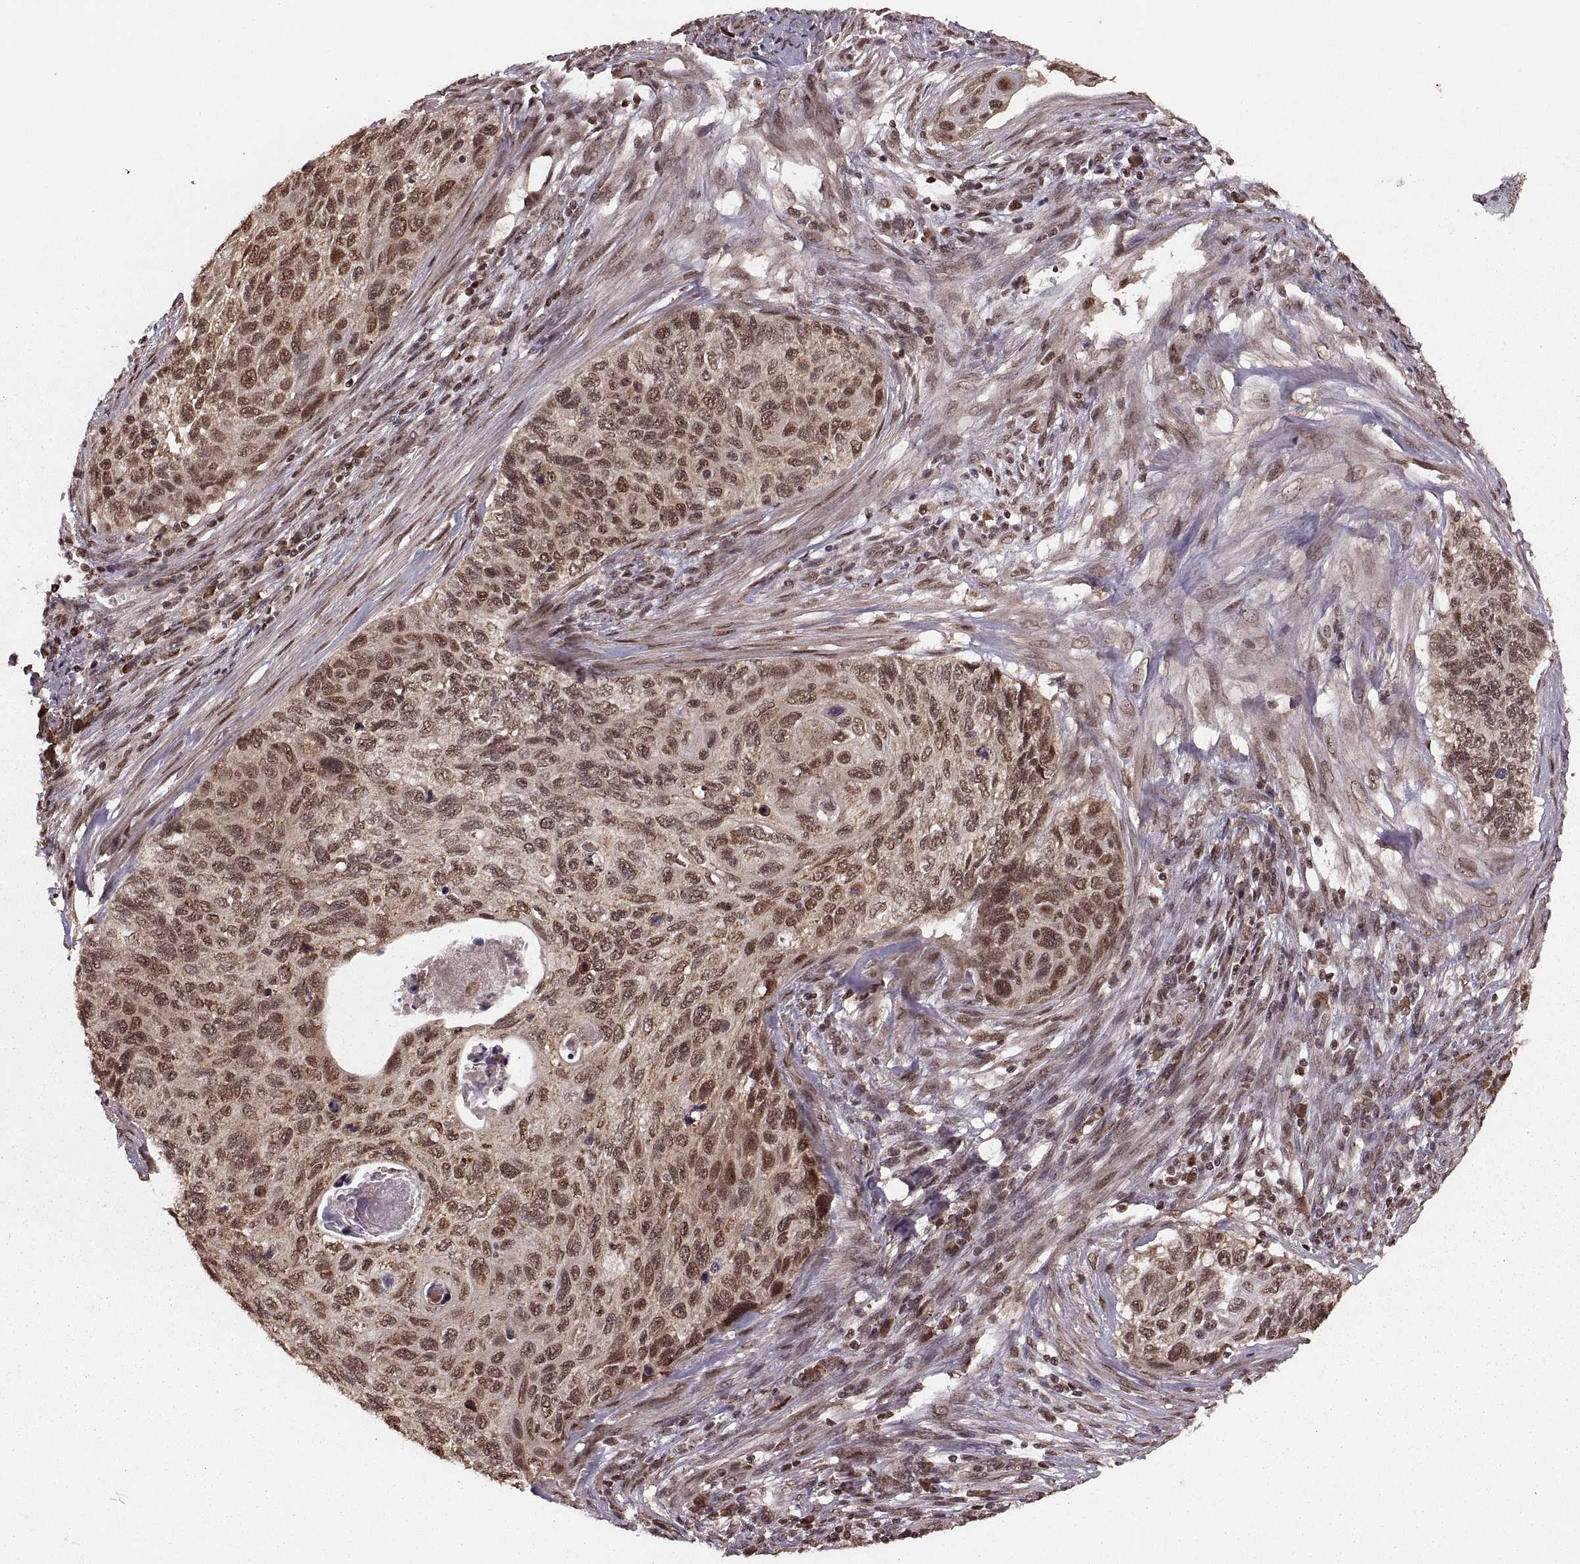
{"staining": {"intensity": "moderate", "quantity": ">75%", "location": "cytoplasmic/membranous,nuclear"}, "tissue": "cervical cancer", "cell_type": "Tumor cells", "image_type": "cancer", "snomed": [{"axis": "morphology", "description": "Squamous cell carcinoma, NOS"}, {"axis": "topography", "description": "Cervix"}], "caption": "A high-resolution histopathology image shows IHC staining of cervical cancer (squamous cell carcinoma), which demonstrates moderate cytoplasmic/membranous and nuclear staining in about >75% of tumor cells.", "gene": "RFT1", "patient": {"sex": "female", "age": 70}}